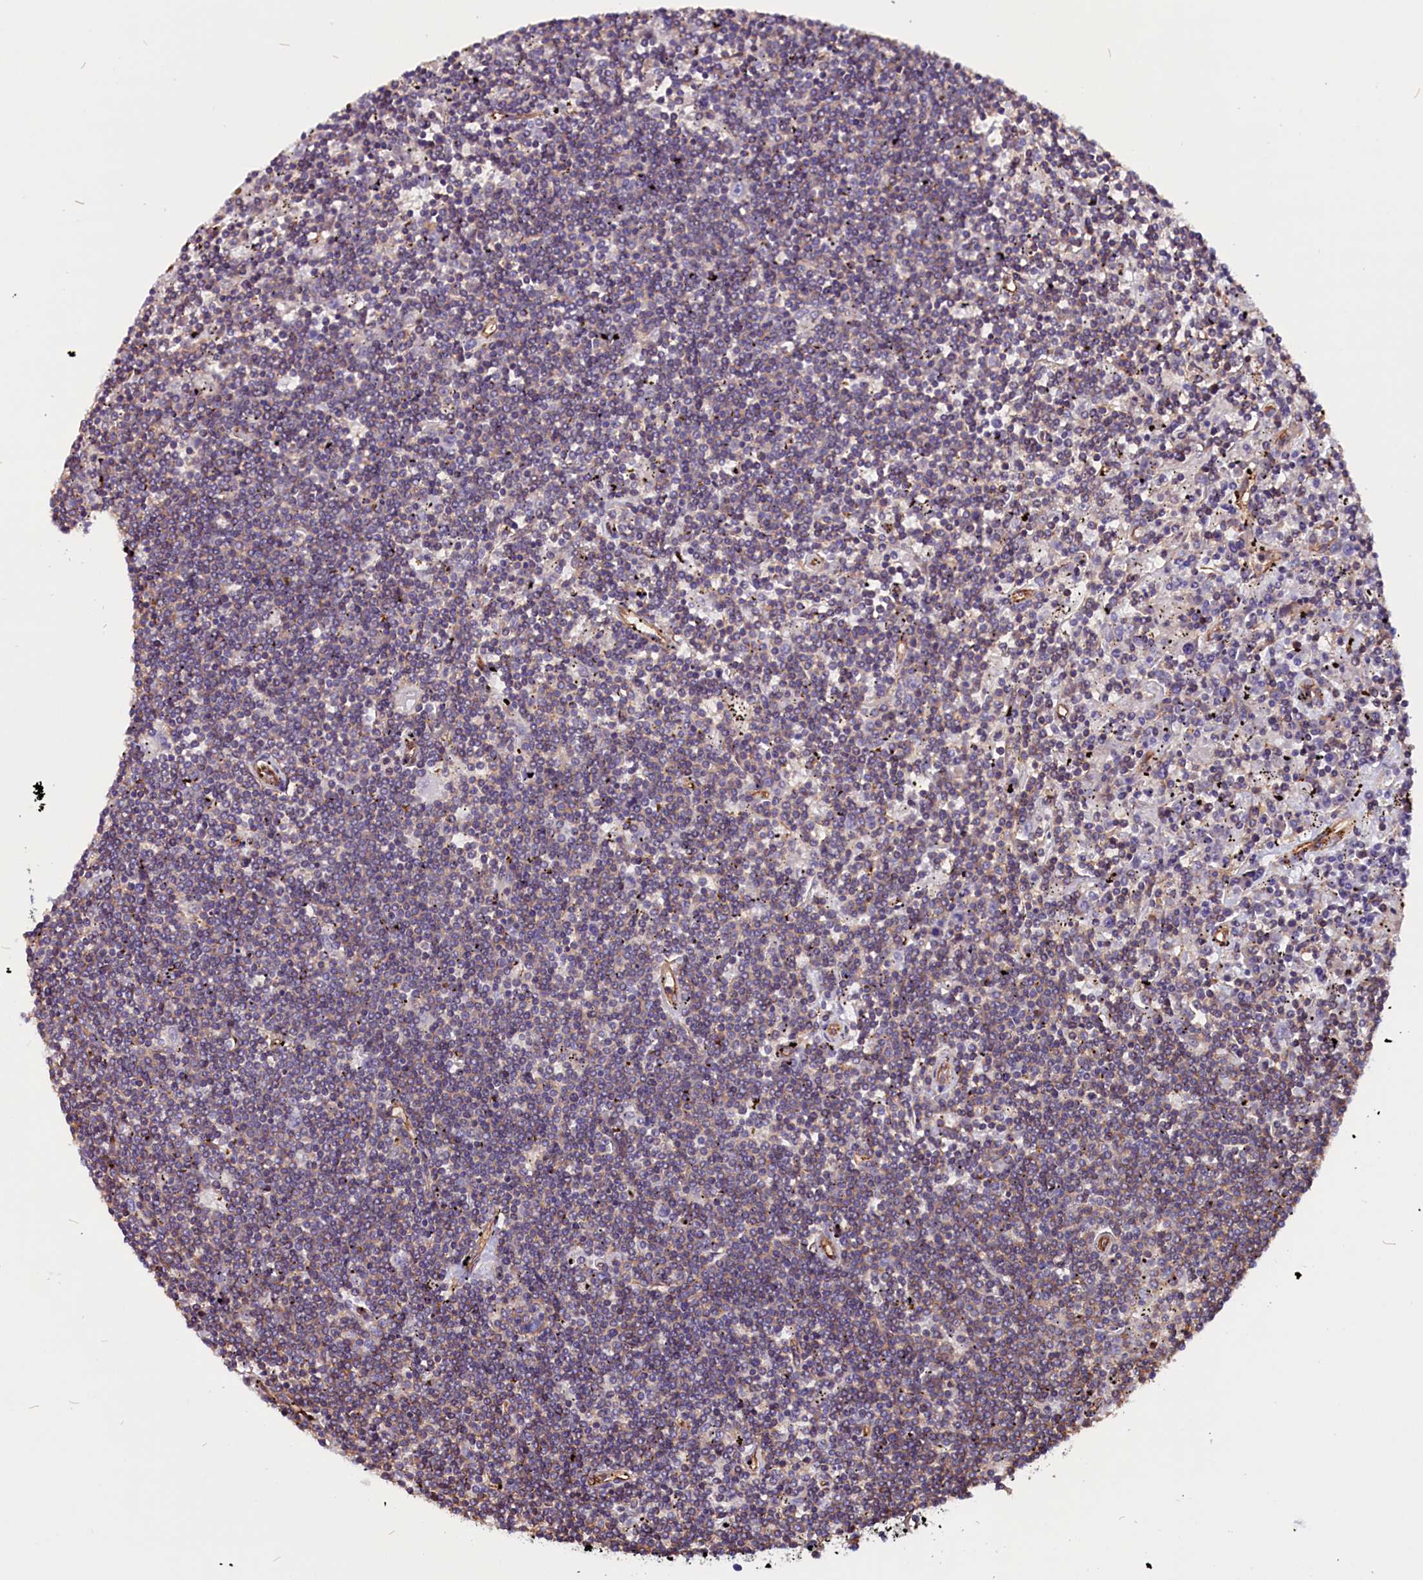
{"staining": {"intensity": "negative", "quantity": "none", "location": "none"}, "tissue": "lymphoma", "cell_type": "Tumor cells", "image_type": "cancer", "snomed": [{"axis": "morphology", "description": "Malignant lymphoma, non-Hodgkin's type, Low grade"}, {"axis": "topography", "description": "Spleen"}], "caption": "Immunohistochemistry (IHC) micrograph of neoplastic tissue: lymphoma stained with DAB (3,3'-diaminobenzidine) shows no significant protein expression in tumor cells.", "gene": "ZNF749", "patient": {"sex": "male", "age": 76}}